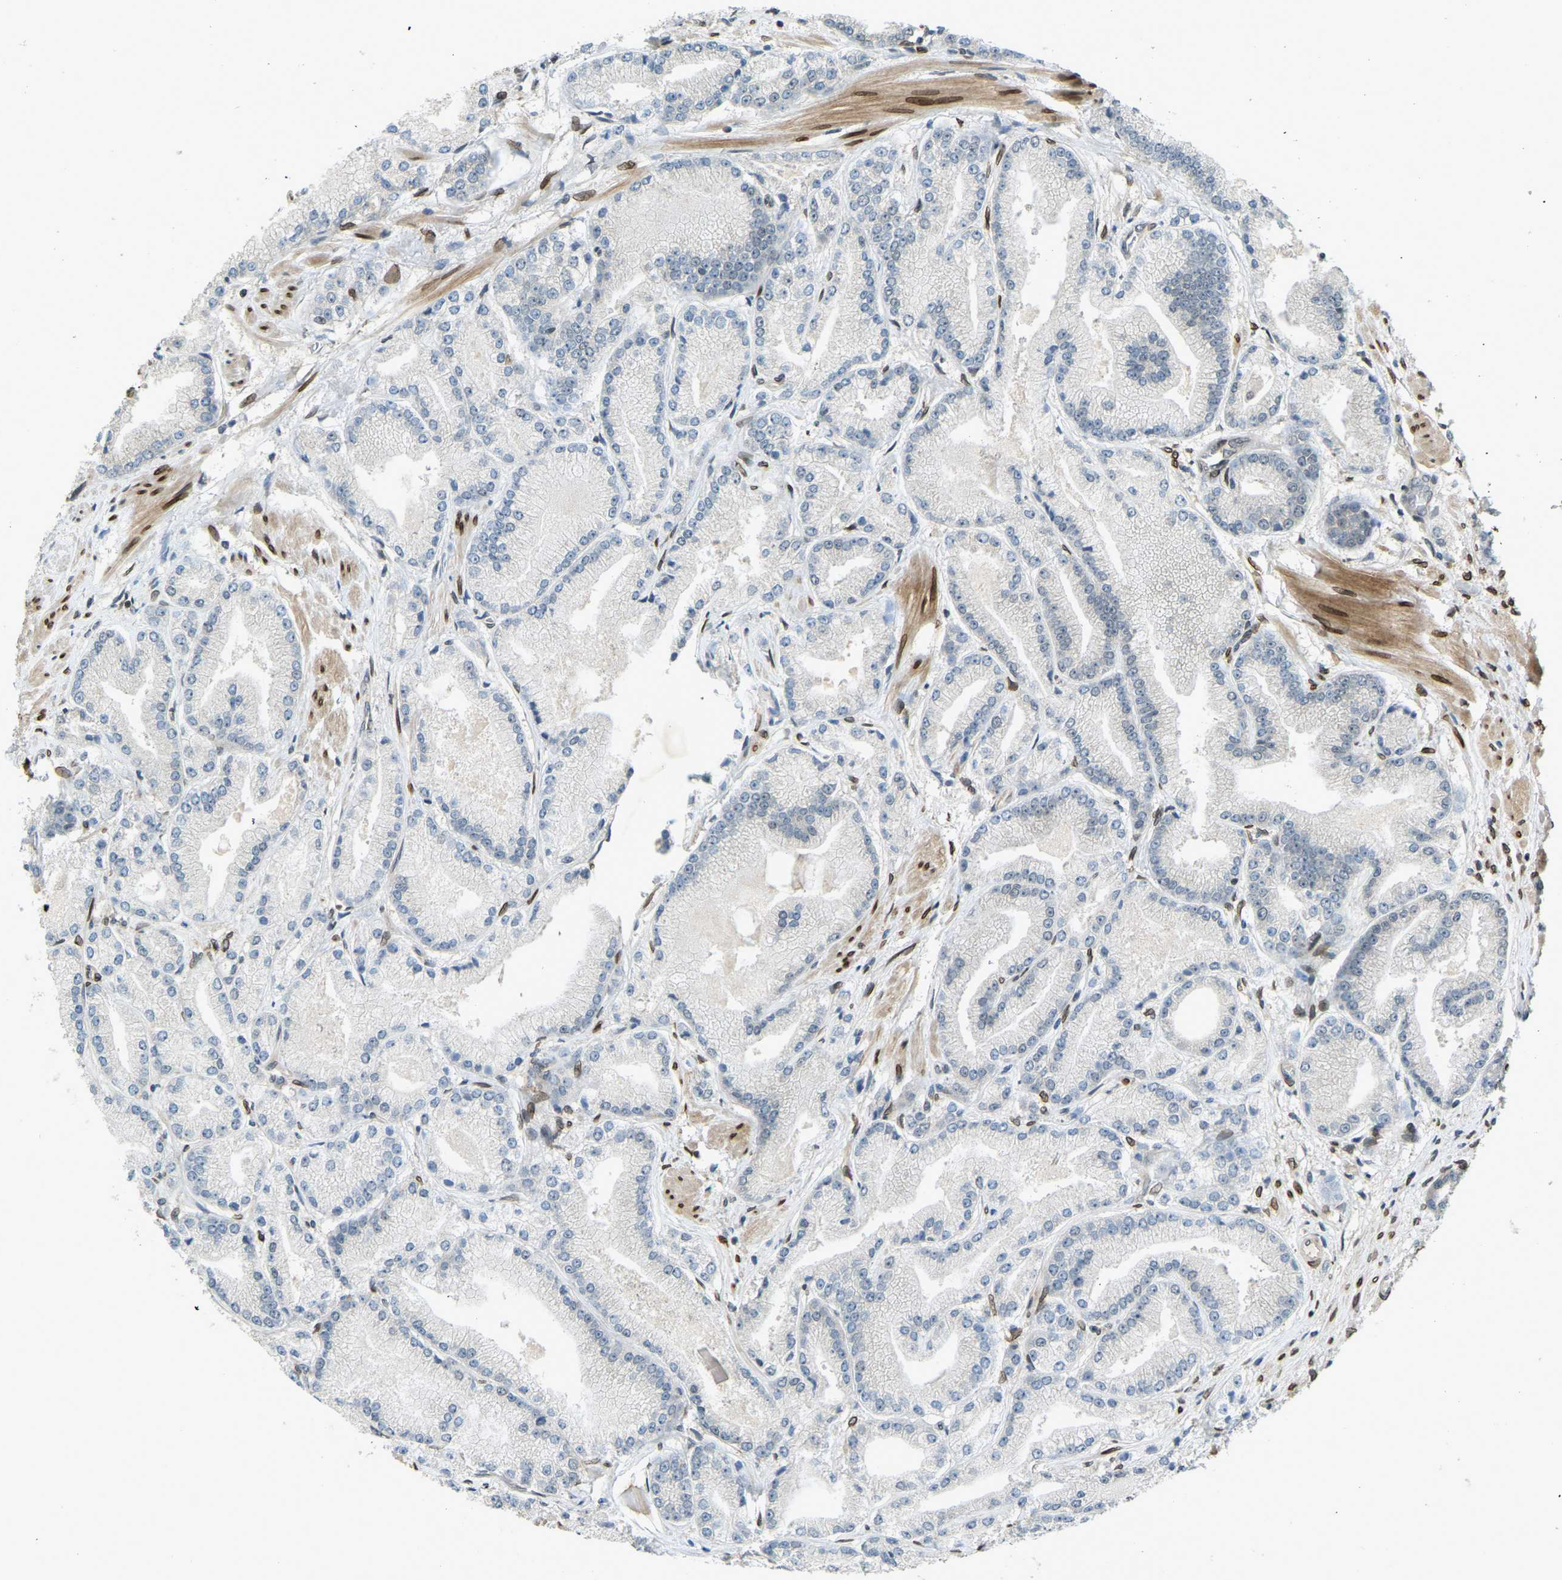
{"staining": {"intensity": "negative", "quantity": "none", "location": "none"}, "tissue": "prostate cancer", "cell_type": "Tumor cells", "image_type": "cancer", "snomed": [{"axis": "morphology", "description": "Adenocarcinoma, High grade"}, {"axis": "topography", "description": "Prostate"}], "caption": "The IHC micrograph has no significant positivity in tumor cells of adenocarcinoma (high-grade) (prostate) tissue. Brightfield microscopy of immunohistochemistry (IHC) stained with DAB (3,3'-diaminobenzidine) (brown) and hematoxylin (blue), captured at high magnification.", "gene": "SYNE1", "patient": {"sex": "male", "age": 50}}